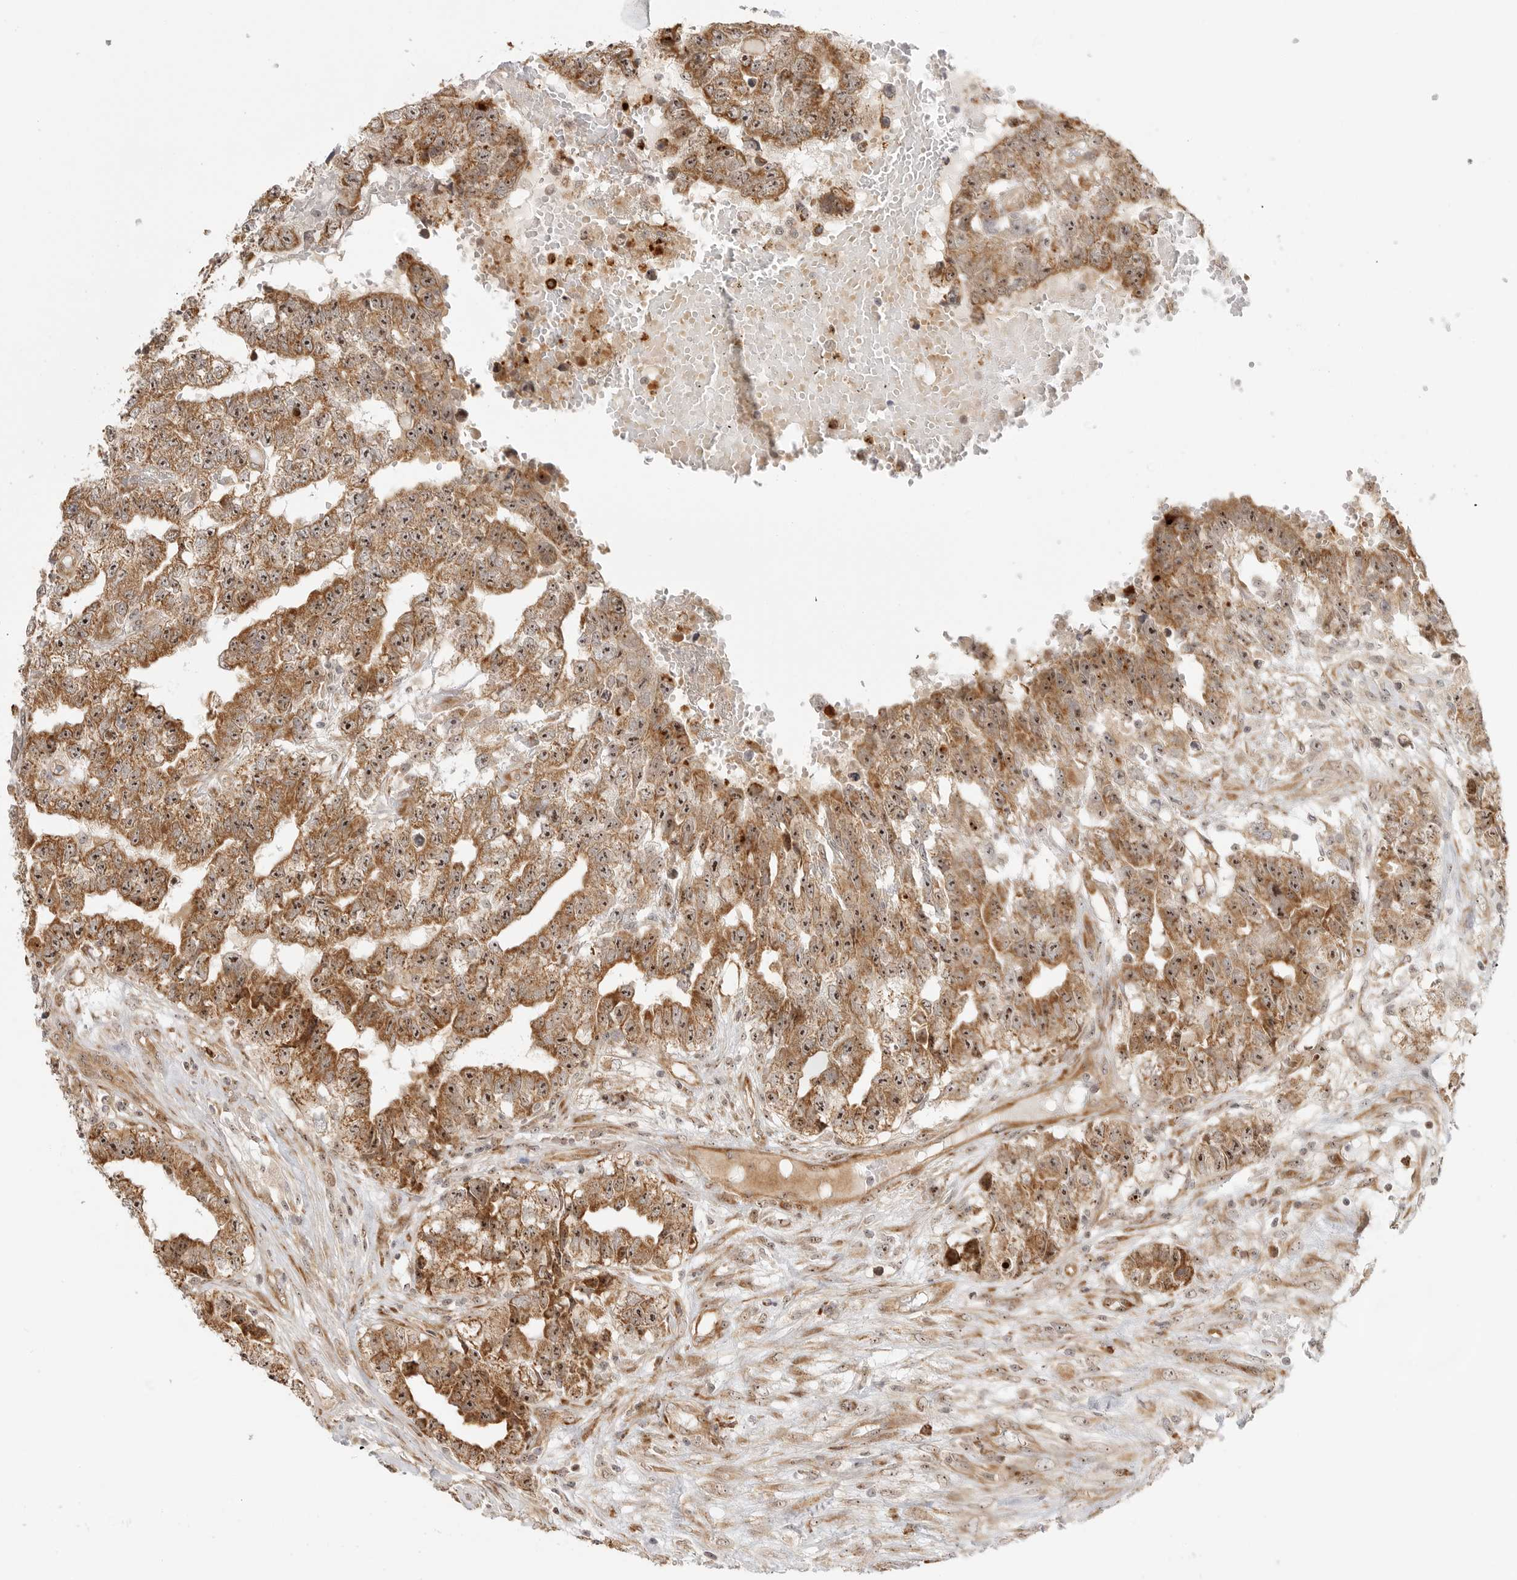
{"staining": {"intensity": "moderate", "quantity": ">75%", "location": "cytoplasmic/membranous,nuclear"}, "tissue": "testis cancer", "cell_type": "Tumor cells", "image_type": "cancer", "snomed": [{"axis": "morphology", "description": "Carcinoma, Embryonal, NOS"}, {"axis": "topography", "description": "Testis"}], "caption": "A micrograph of human embryonal carcinoma (testis) stained for a protein displays moderate cytoplasmic/membranous and nuclear brown staining in tumor cells.", "gene": "DSCC1", "patient": {"sex": "male", "age": 25}}